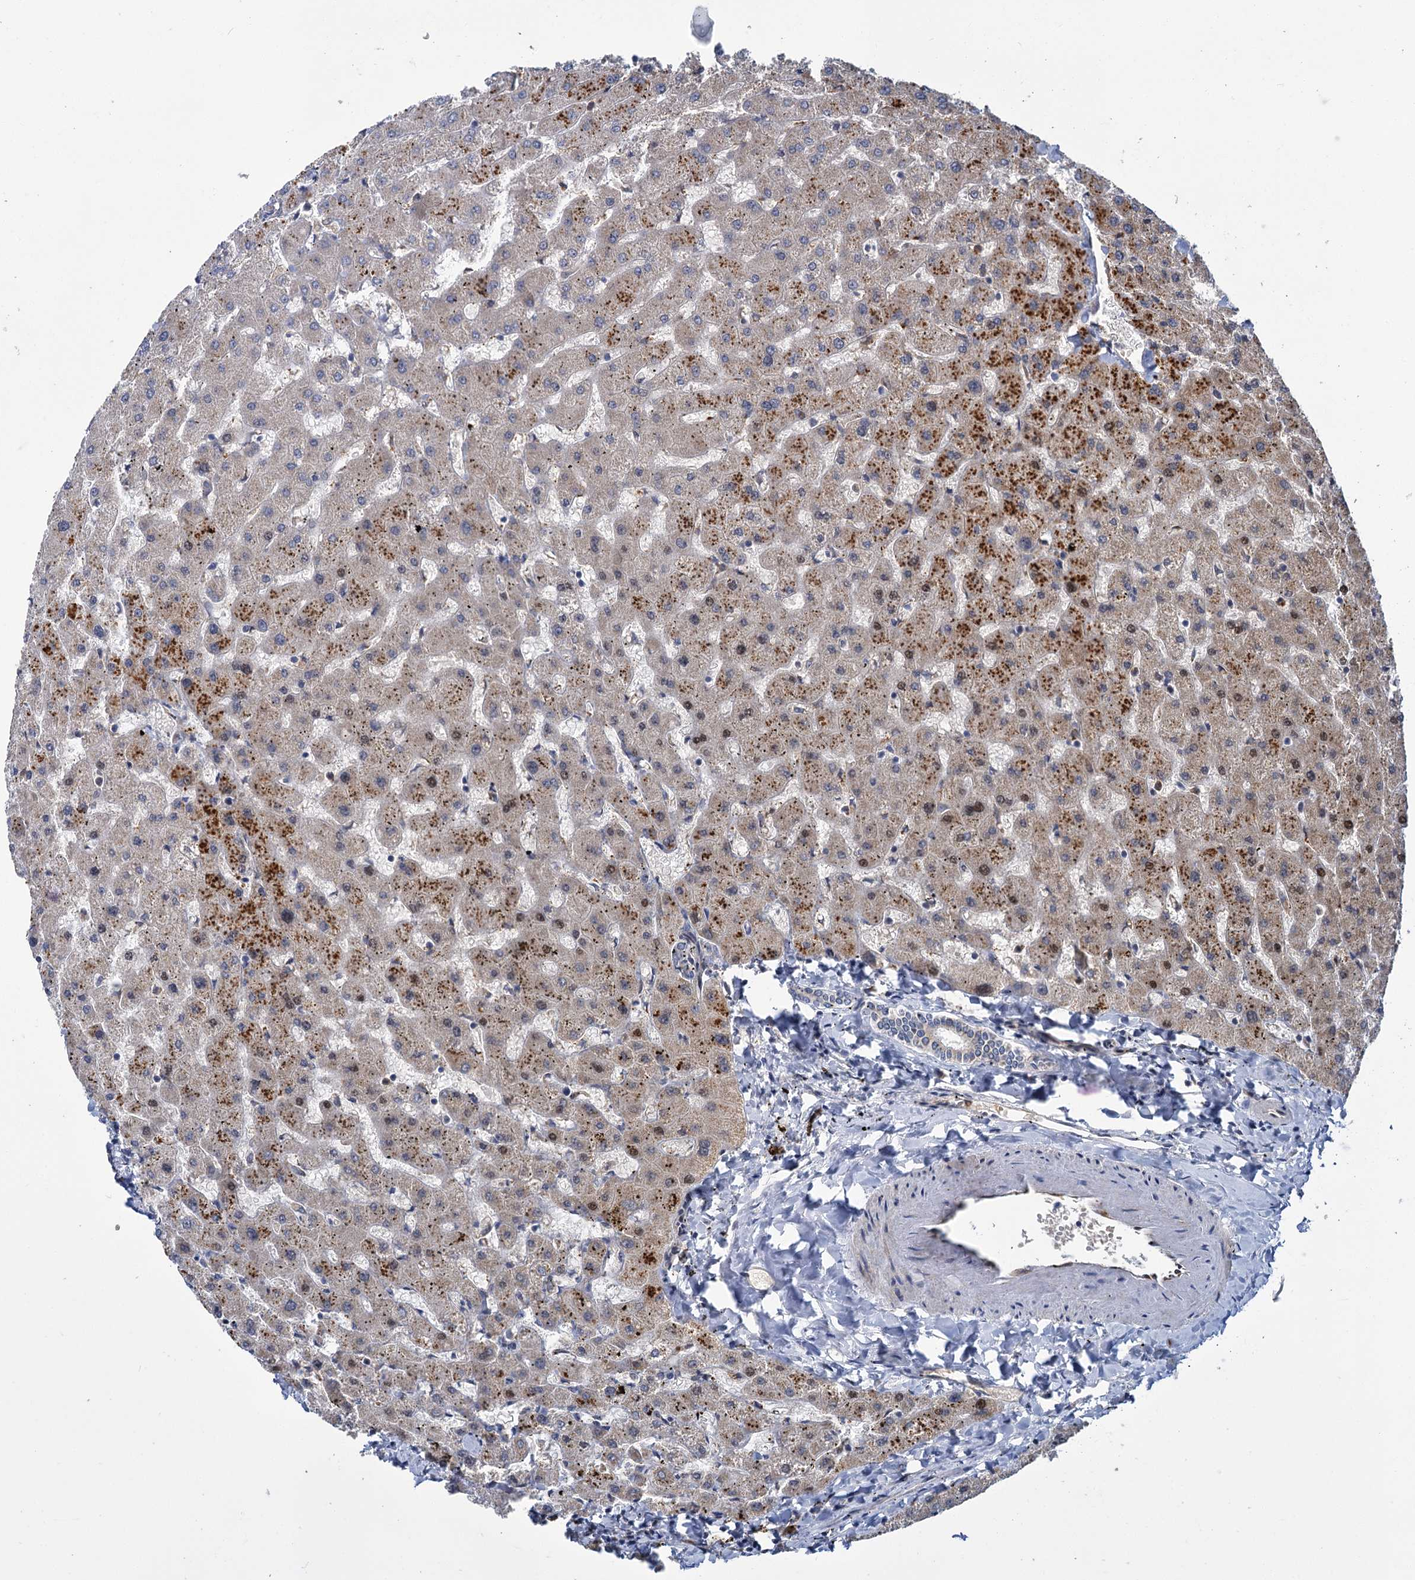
{"staining": {"intensity": "moderate", "quantity": "25%-75%", "location": "cytoplasmic/membranous"}, "tissue": "liver", "cell_type": "Cholangiocytes", "image_type": "normal", "snomed": [{"axis": "morphology", "description": "Normal tissue, NOS"}, {"axis": "topography", "description": "Liver"}], "caption": "Immunohistochemistry (DAB (3,3'-diaminobenzidine)) staining of normal liver shows moderate cytoplasmic/membranous protein expression in about 25%-75% of cholangiocytes.", "gene": "APBA2", "patient": {"sex": "female", "age": 63}}